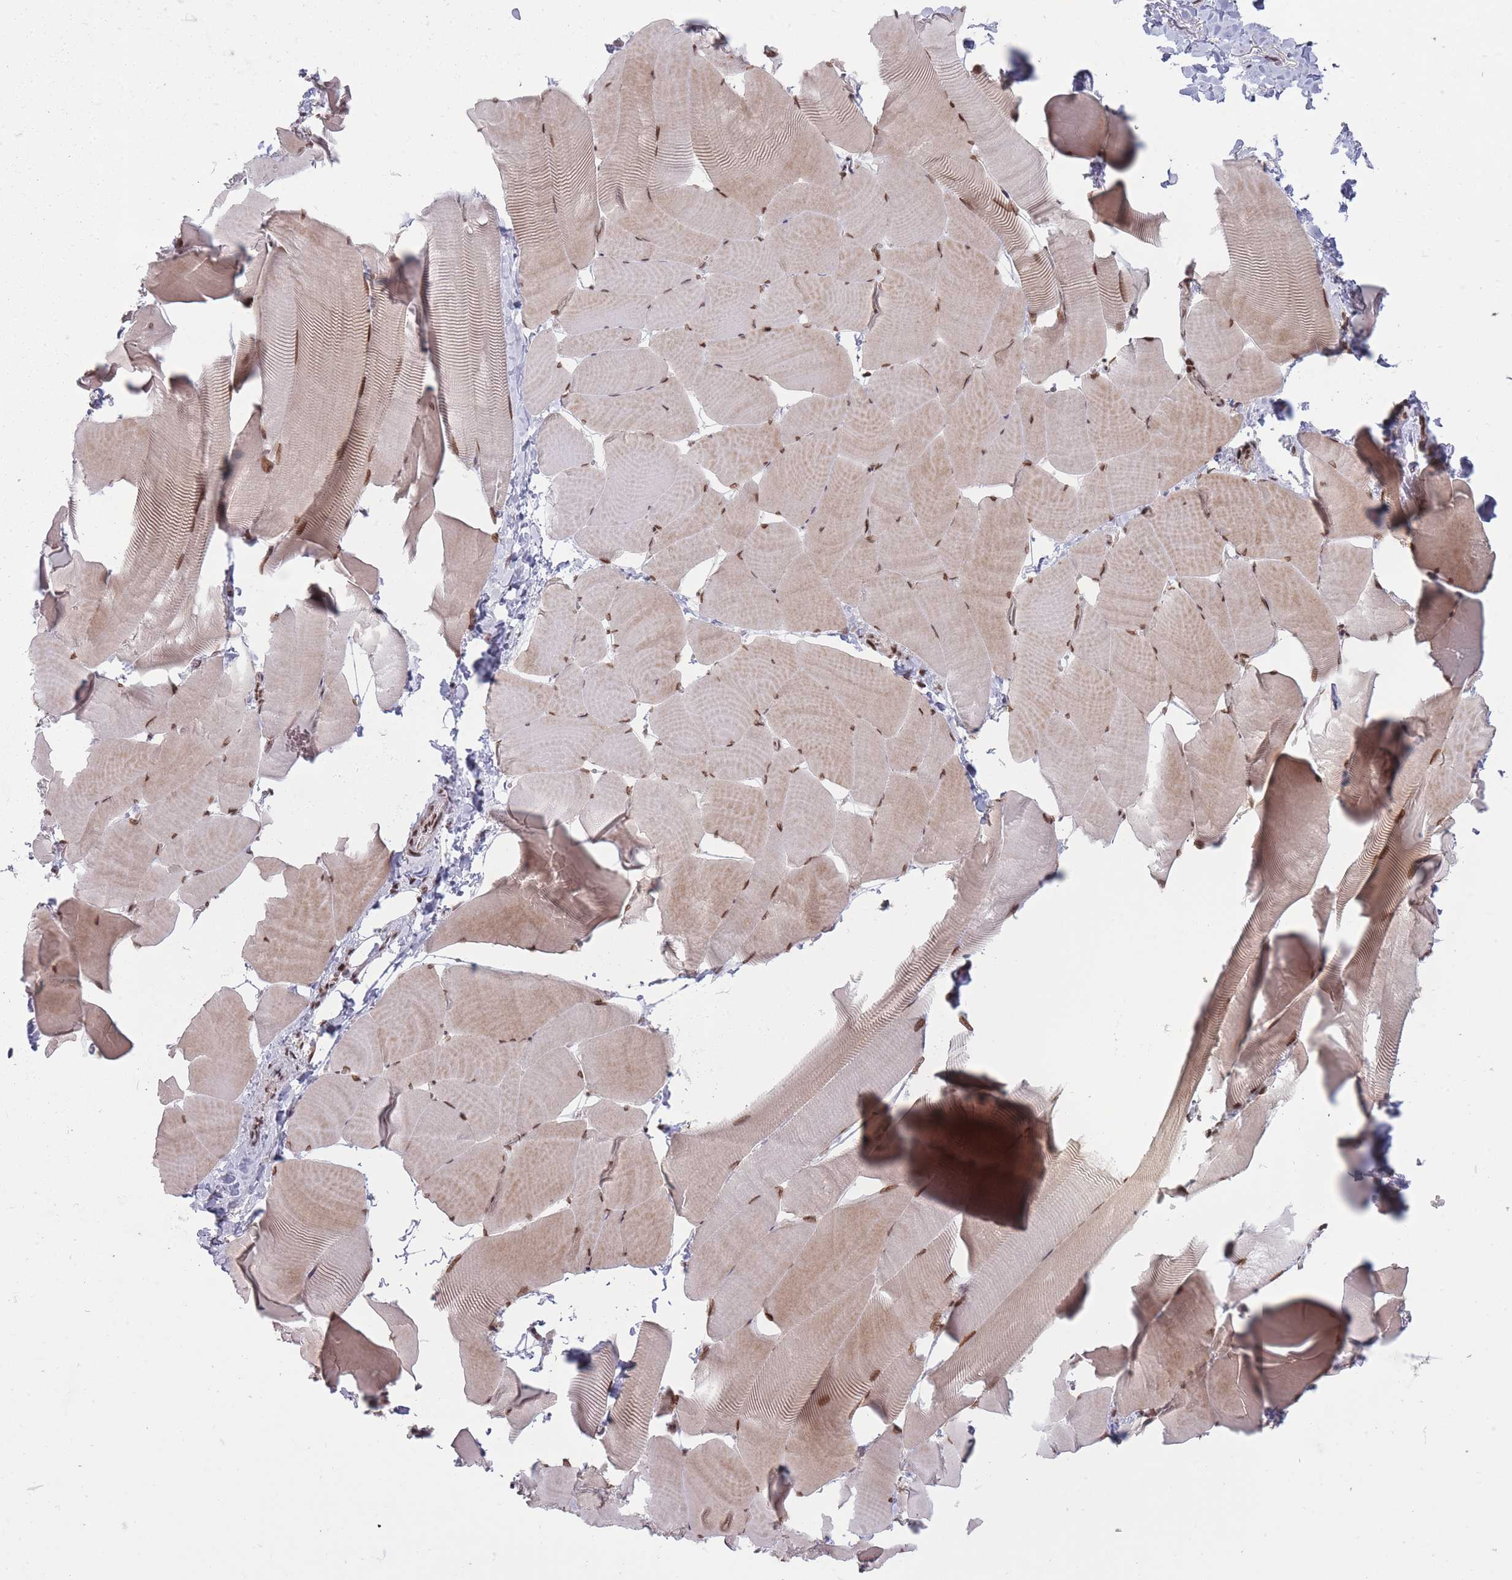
{"staining": {"intensity": "moderate", "quantity": ">75%", "location": "cytoplasmic/membranous,nuclear"}, "tissue": "skeletal muscle", "cell_type": "Myocytes", "image_type": "normal", "snomed": [{"axis": "morphology", "description": "Normal tissue, NOS"}, {"axis": "topography", "description": "Skeletal muscle"}], "caption": "Skeletal muscle was stained to show a protein in brown. There is medium levels of moderate cytoplasmic/membranous,nuclear positivity in about >75% of myocytes. The staining is performed using DAB (3,3'-diaminobenzidine) brown chromogen to label protein expression. The nuclei are counter-stained blue using hematoxylin.", "gene": "TMC6", "patient": {"sex": "male", "age": 25}}